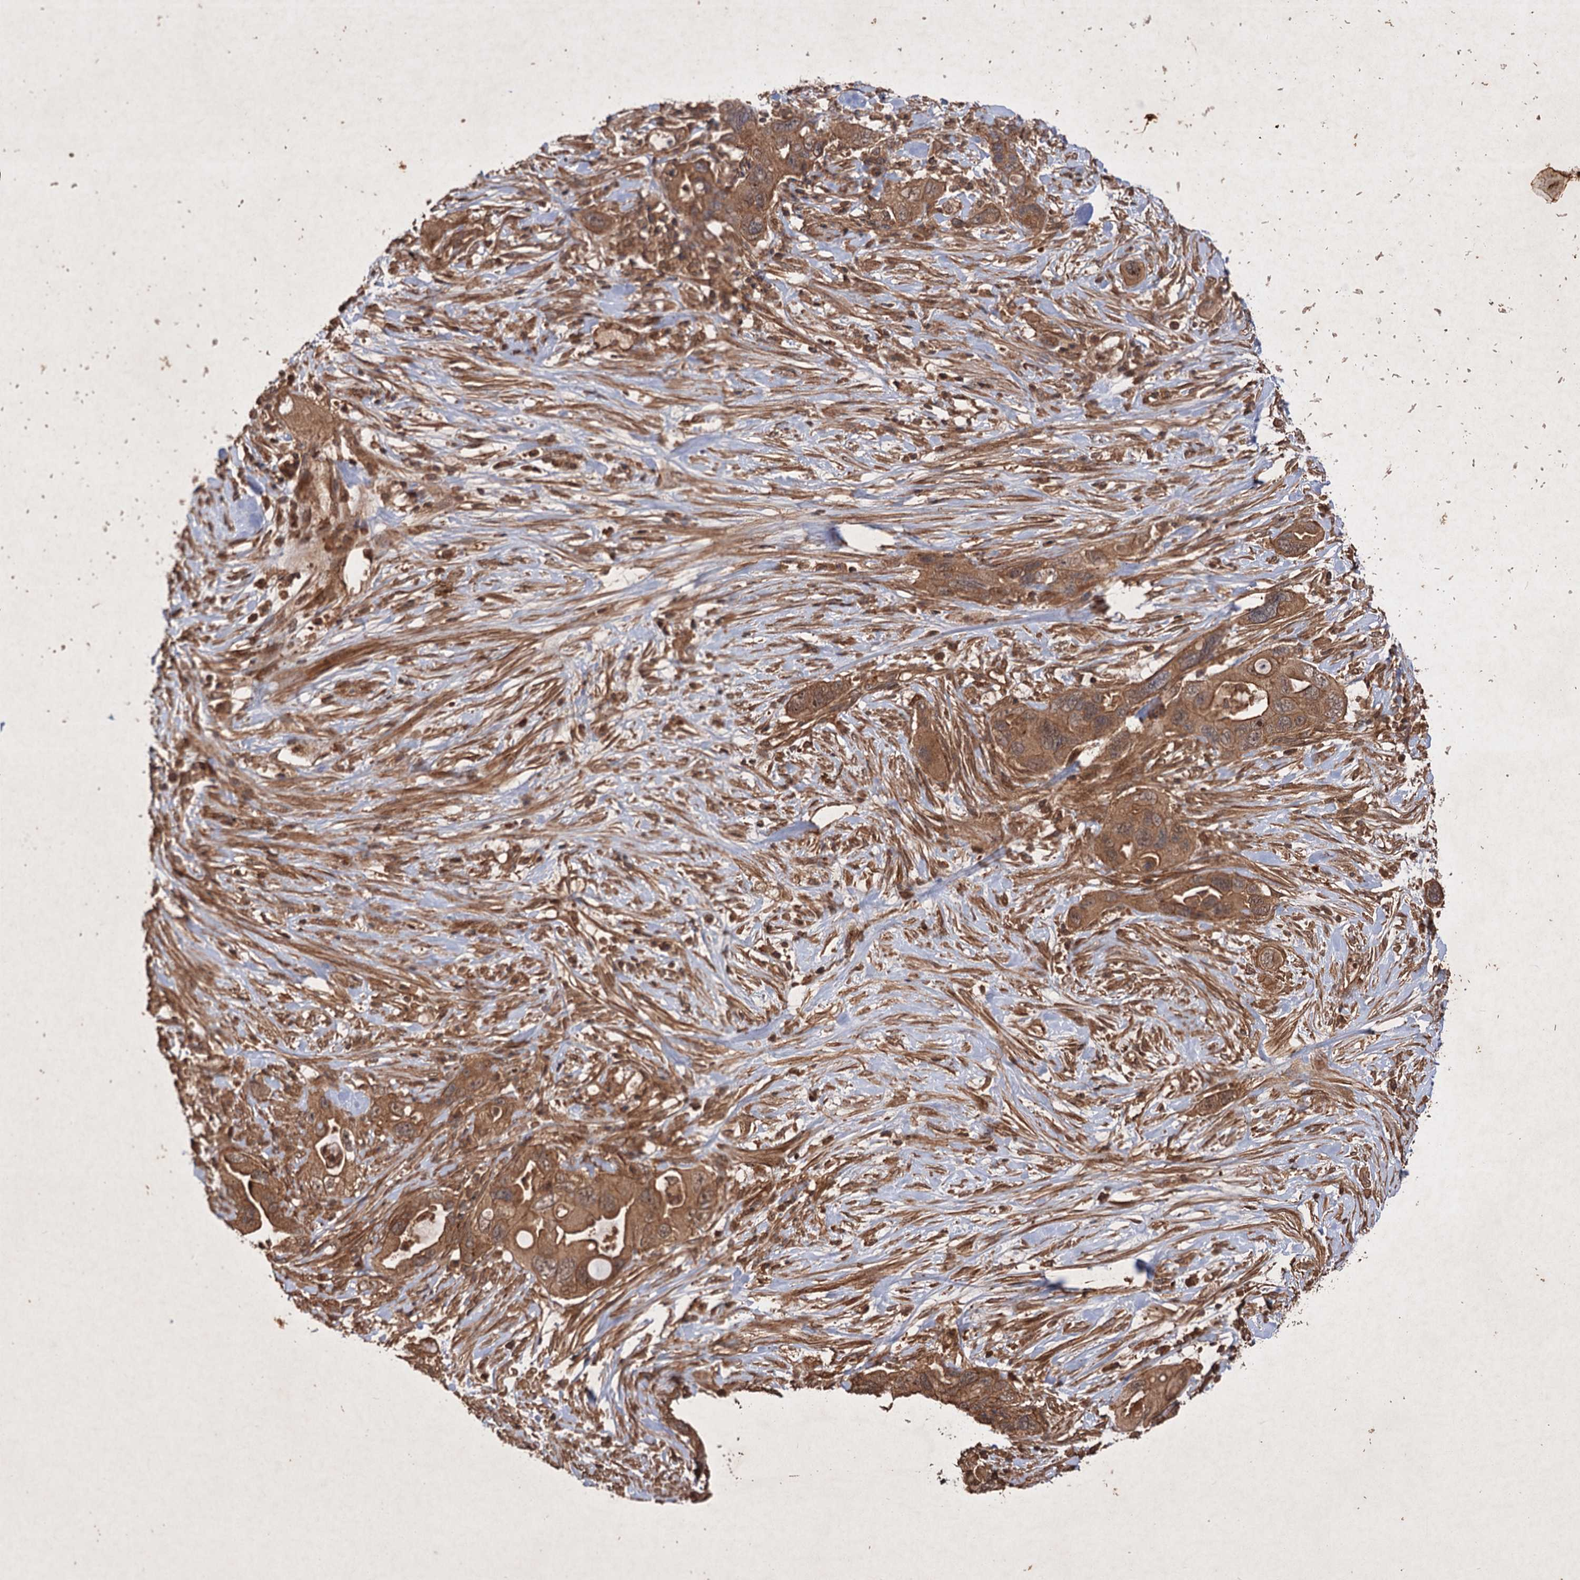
{"staining": {"intensity": "strong", "quantity": ">75%", "location": "cytoplasmic/membranous"}, "tissue": "pancreatic cancer", "cell_type": "Tumor cells", "image_type": "cancer", "snomed": [{"axis": "morphology", "description": "Adenocarcinoma, NOS"}, {"axis": "topography", "description": "Pancreas"}], "caption": "Approximately >75% of tumor cells in pancreatic adenocarcinoma display strong cytoplasmic/membranous protein positivity as visualized by brown immunohistochemical staining.", "gene": "ADK", "patient": {"sex": "female", "age": 71}}